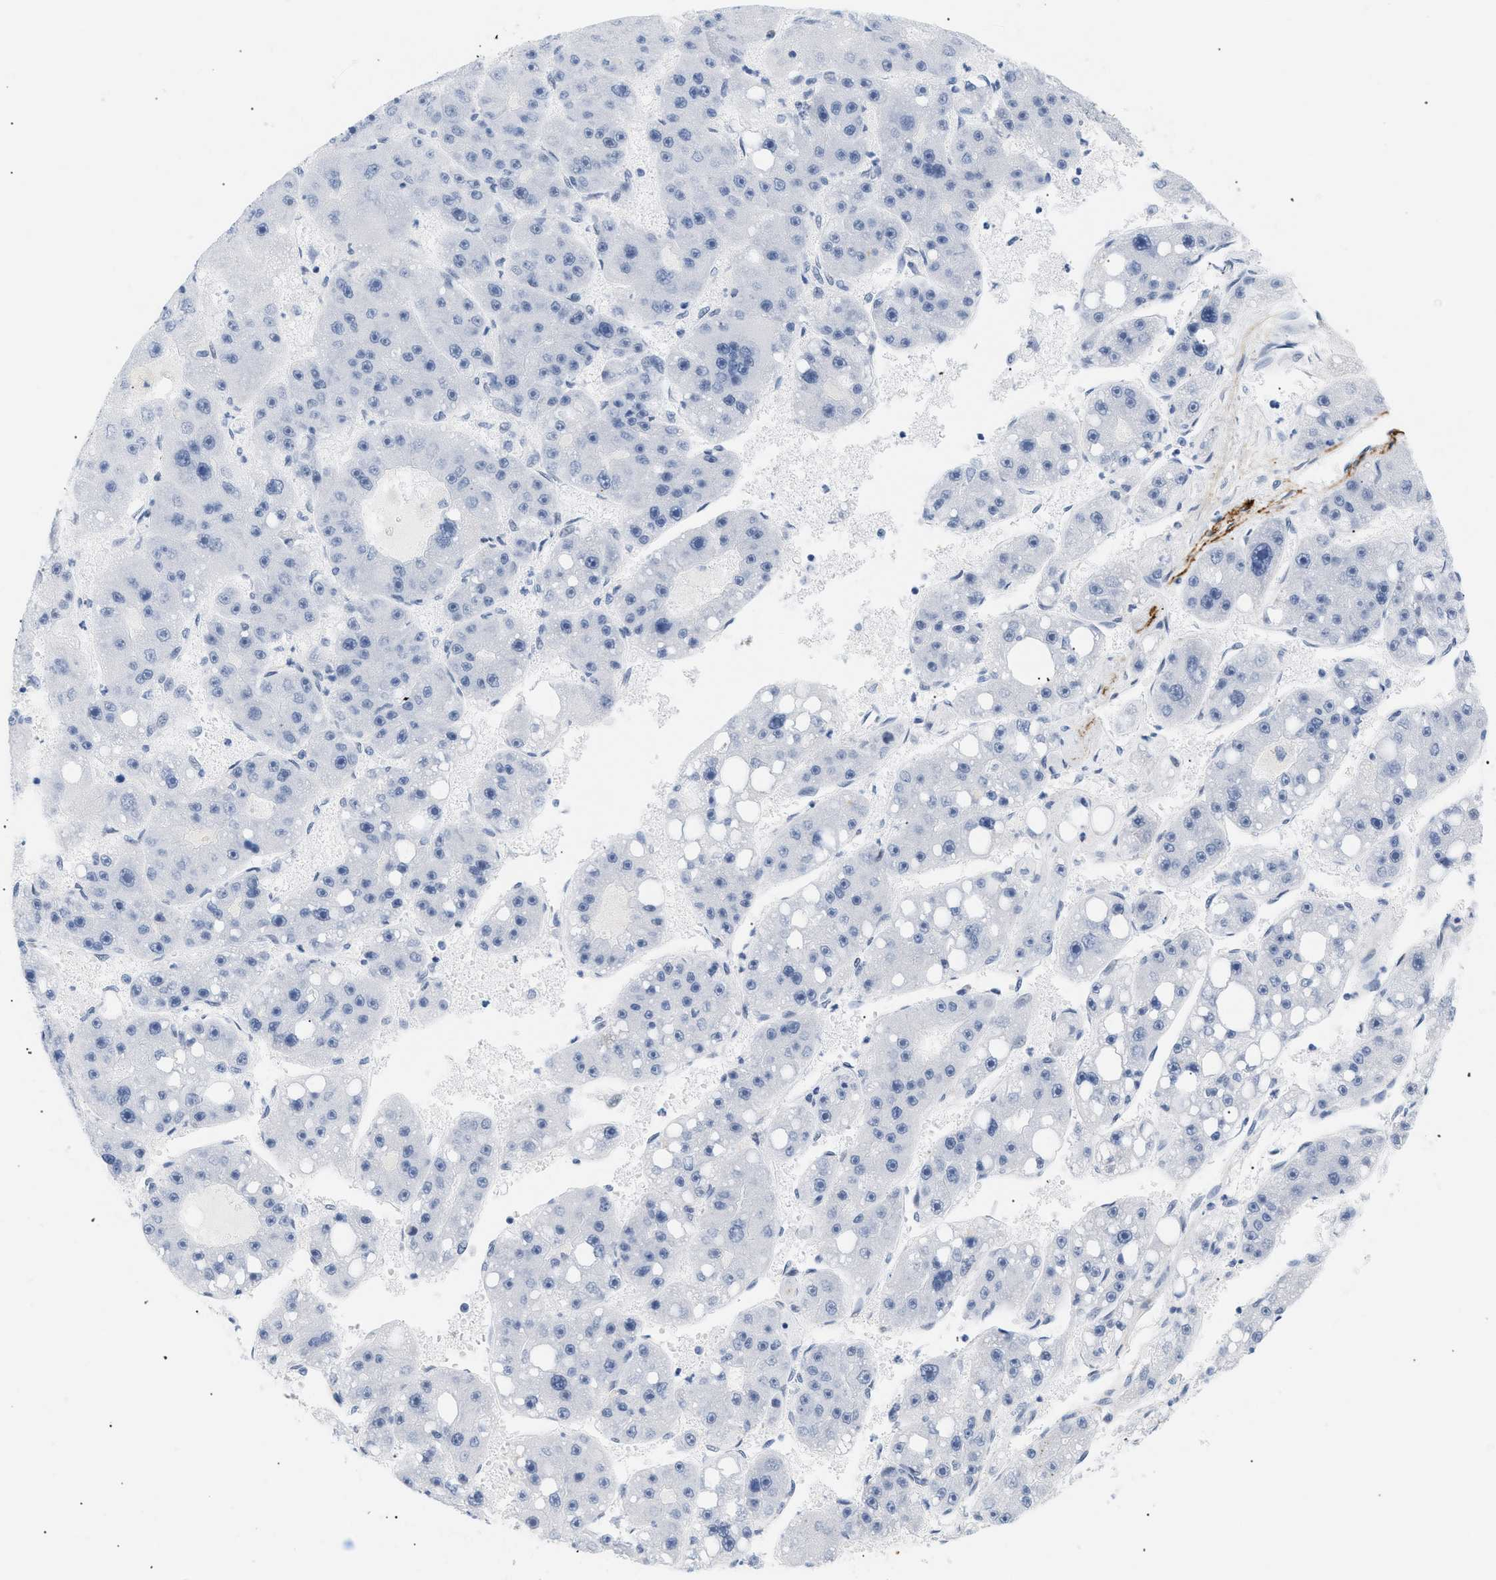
{"staining": {"intensity": "negative", "quantity": "none", "location": "none"}, "tissue": "liver cancer", "cell_type": "Tumor cells", "image_type": "cancer", "snomed": [{"axis": "morphology", "description": "Carcinoma, Hepatocellular, NOS"}, {"axis": "topography", "description": "Liver"}], "caption": "Liver cancer (hepatocellular carcinoma) stained for a protein using IHC demonstrates no positivity tumor cells.", "gene": "ELN", "patient": {"sex": "female", "age": 61}}